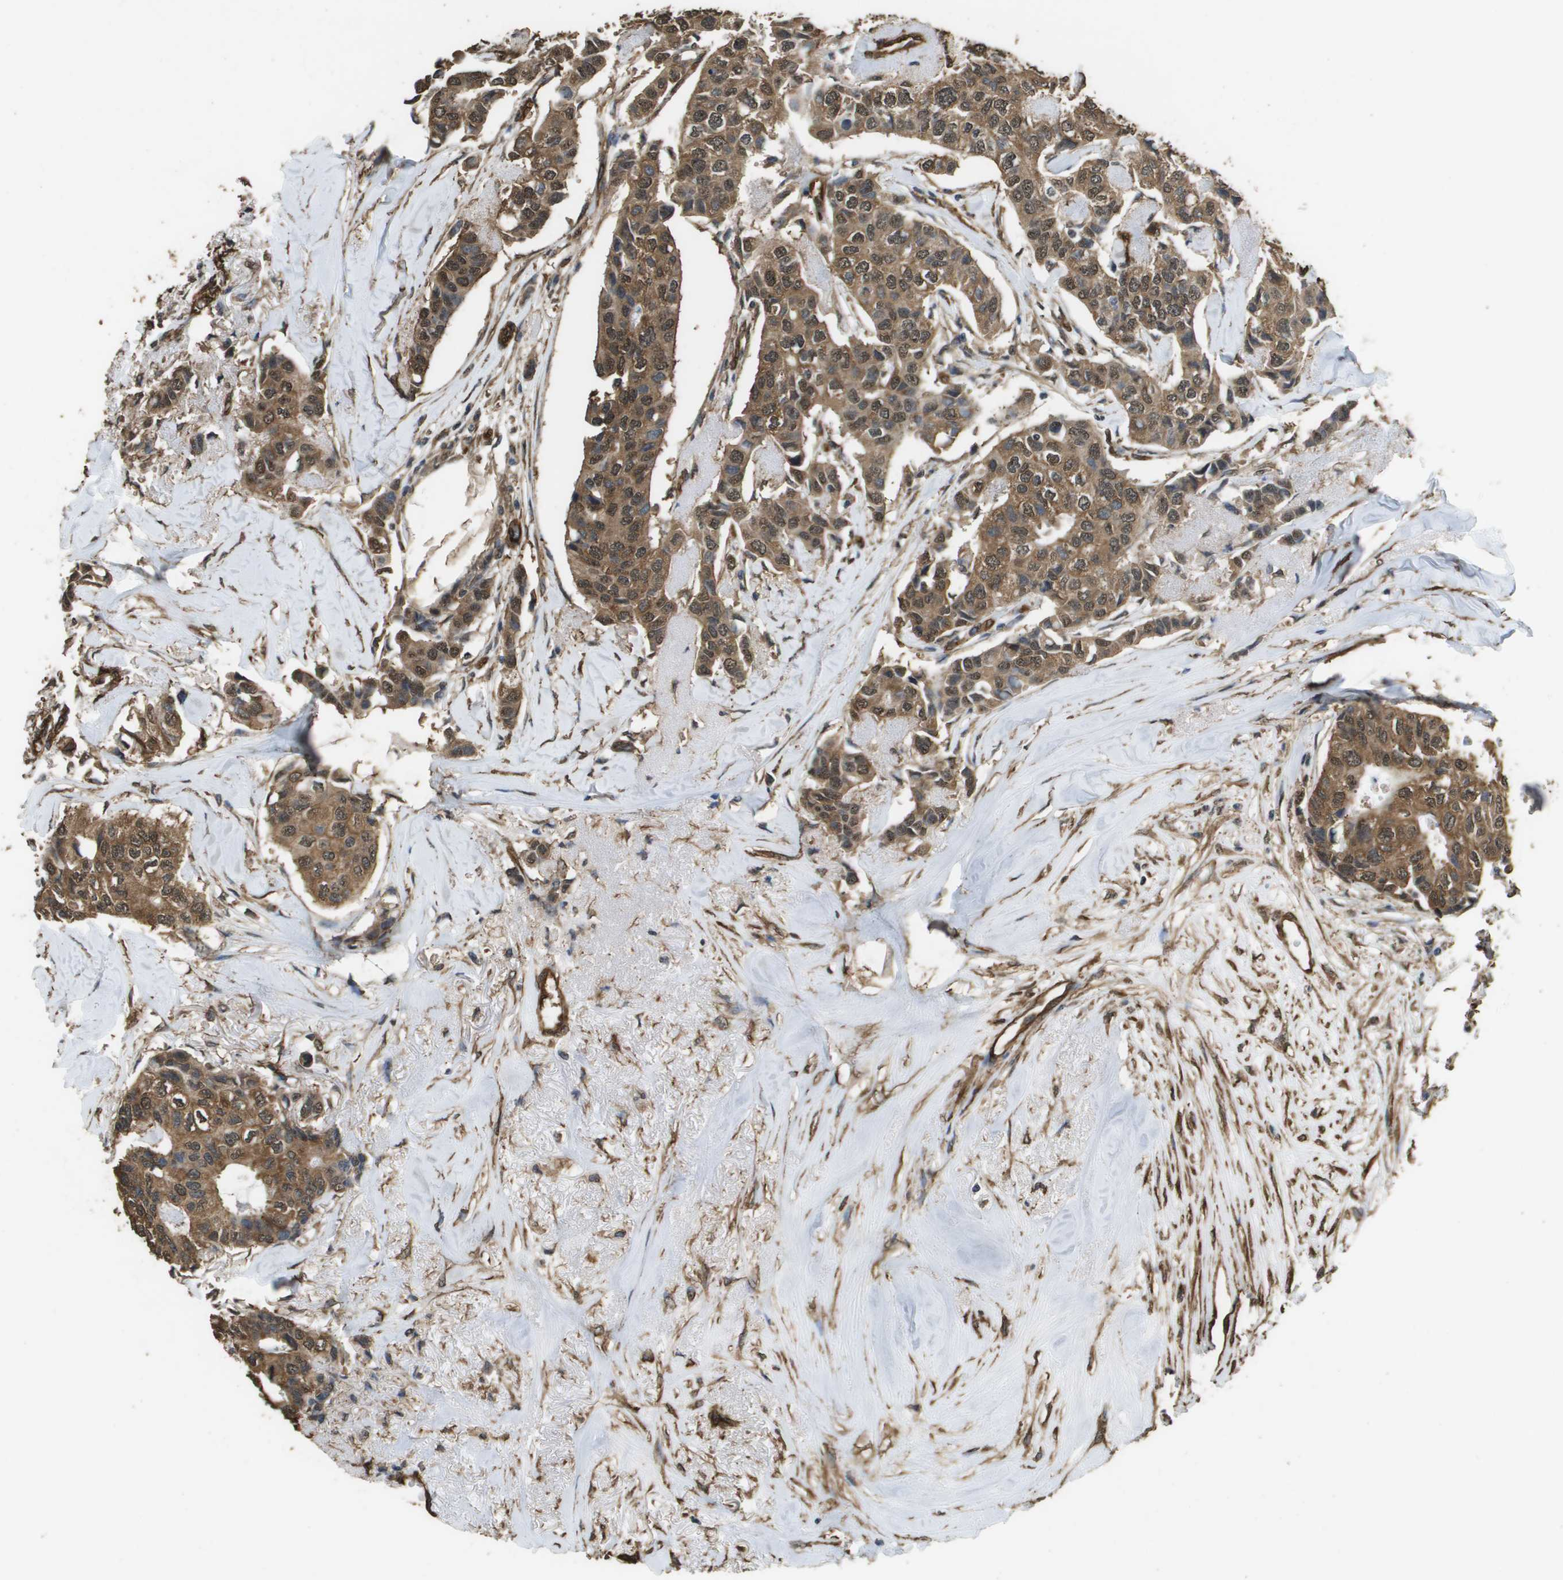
{"staining": {"intensity": "moderate", "quantity": ">75%", "location": "cytoplasmic/membranous,nuclear"}, "tissue": "breast cancer", "cell_type": "Tumor cells", "image_type": "cancer", "snomed": [{"axis": "morphology", "description": "Duct carcinoma"}, {"axis": "topography", "description": "Breast"}], "caption": "Protein analysis of intraductal carcinoma (breast) tissue exhibits moderate cytoplasmic/membranous and nuclear positivity in approximately >75% of tumor cells.", "gene": "AAMP", "patient": {"sex": "female", "age": 80}}